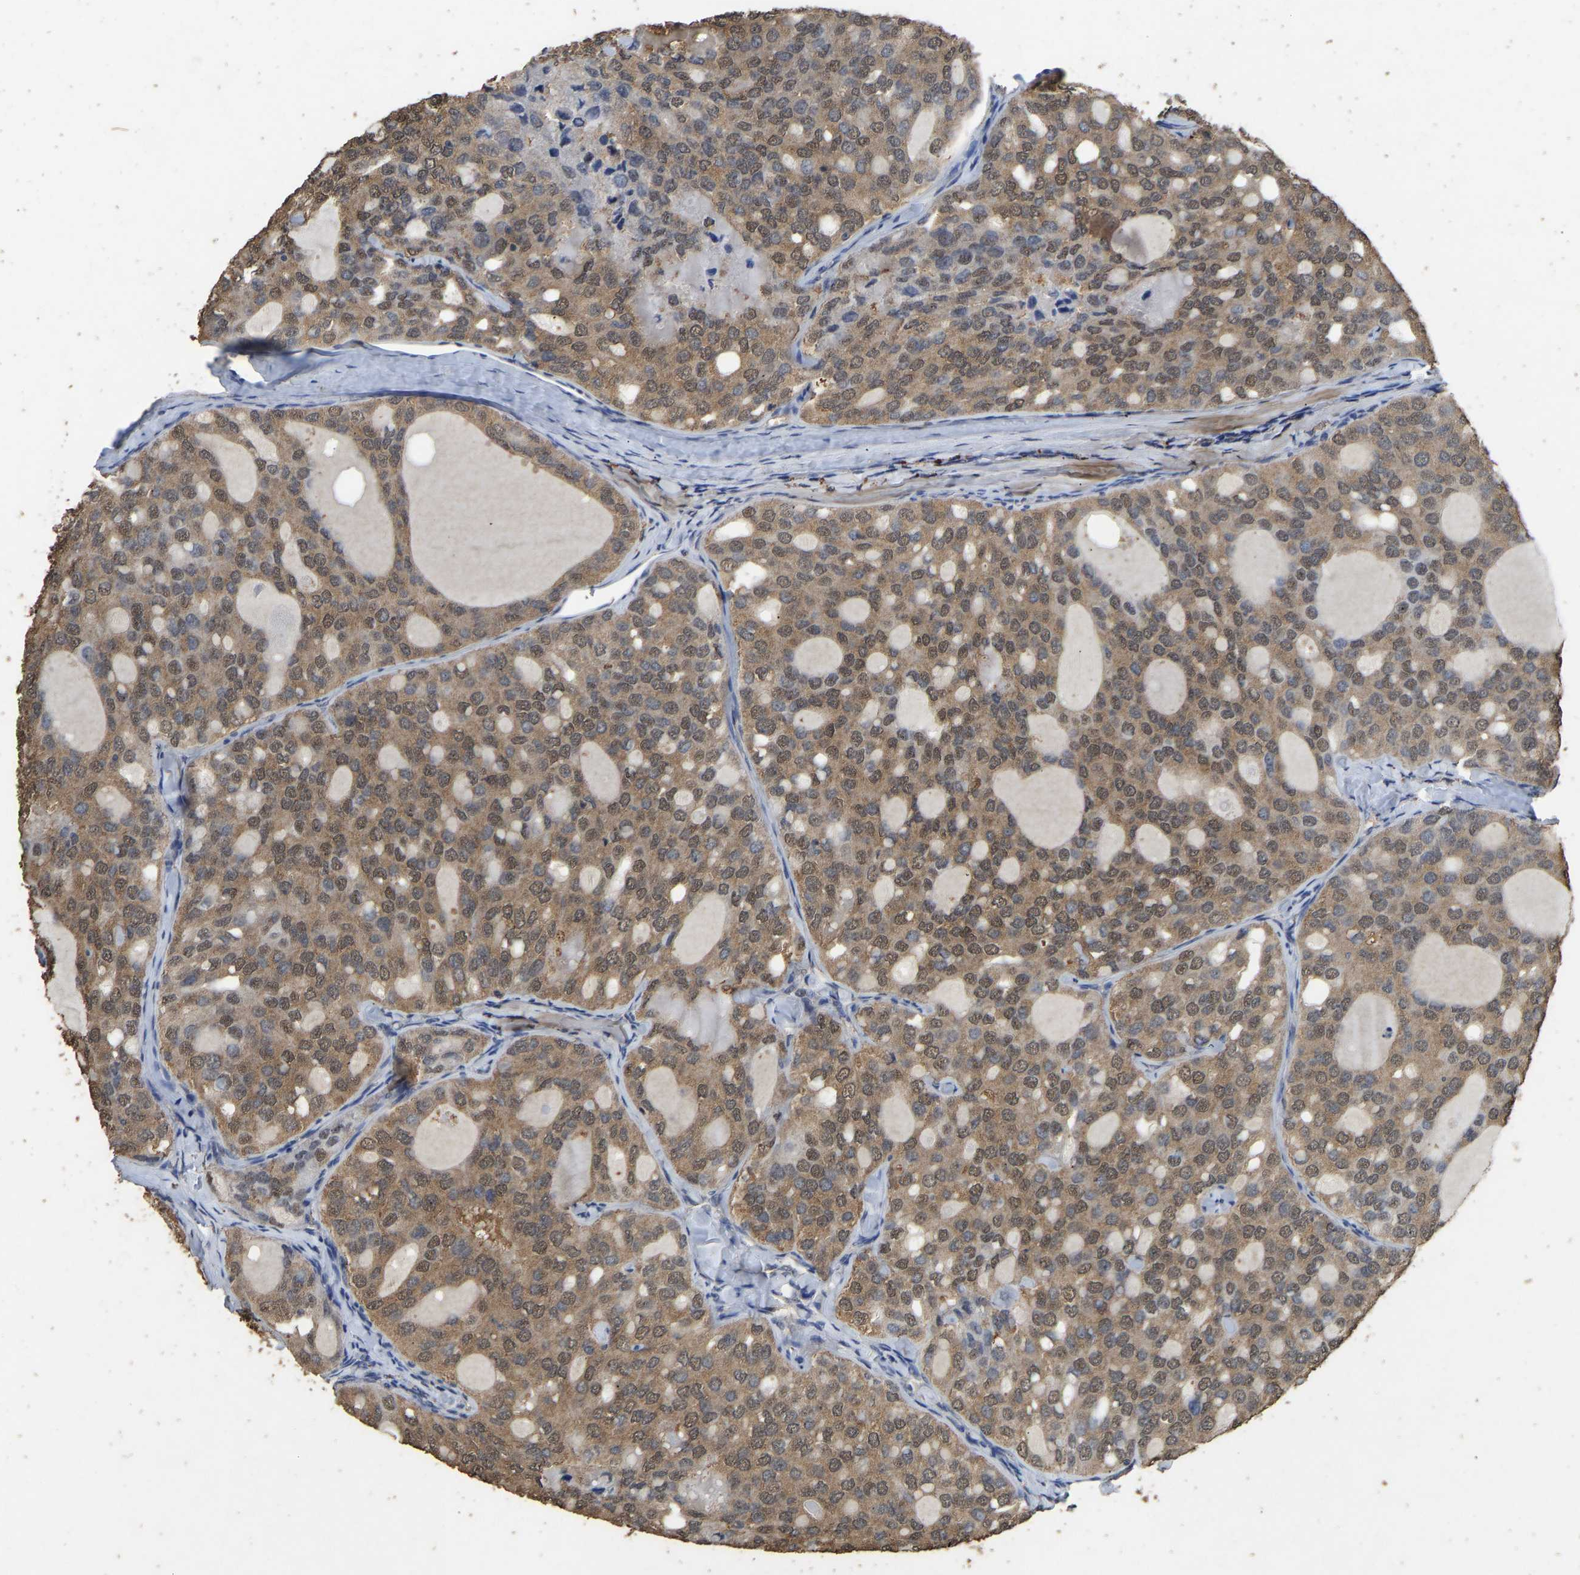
{"staining": {"intensity": "moderate", "quantity": ">75%", "location": "cytoplasmic/membranous"}, "tissue": "thyroid cancer", "cell_type": "Tumor cells", "image_type": "cancer", "snomed": [{"axis": "morphology", "description": "Follicular adenoma carcinoma, NOS"}, {"axis": "topography", "description": "Thyroid gland"}], "caption": "IHC image of neoplastic tissue: thyroid cancer stained using immunohistochemistry (IHC) displays medium levels of moderate protein expression localized specifically in the cytoplasmic/membranous of tumor cells, appearing as a cytoplasmic/membranous brown color.", "gene": "CIDEC", "patient": {"sex": "male", "age": 75}}